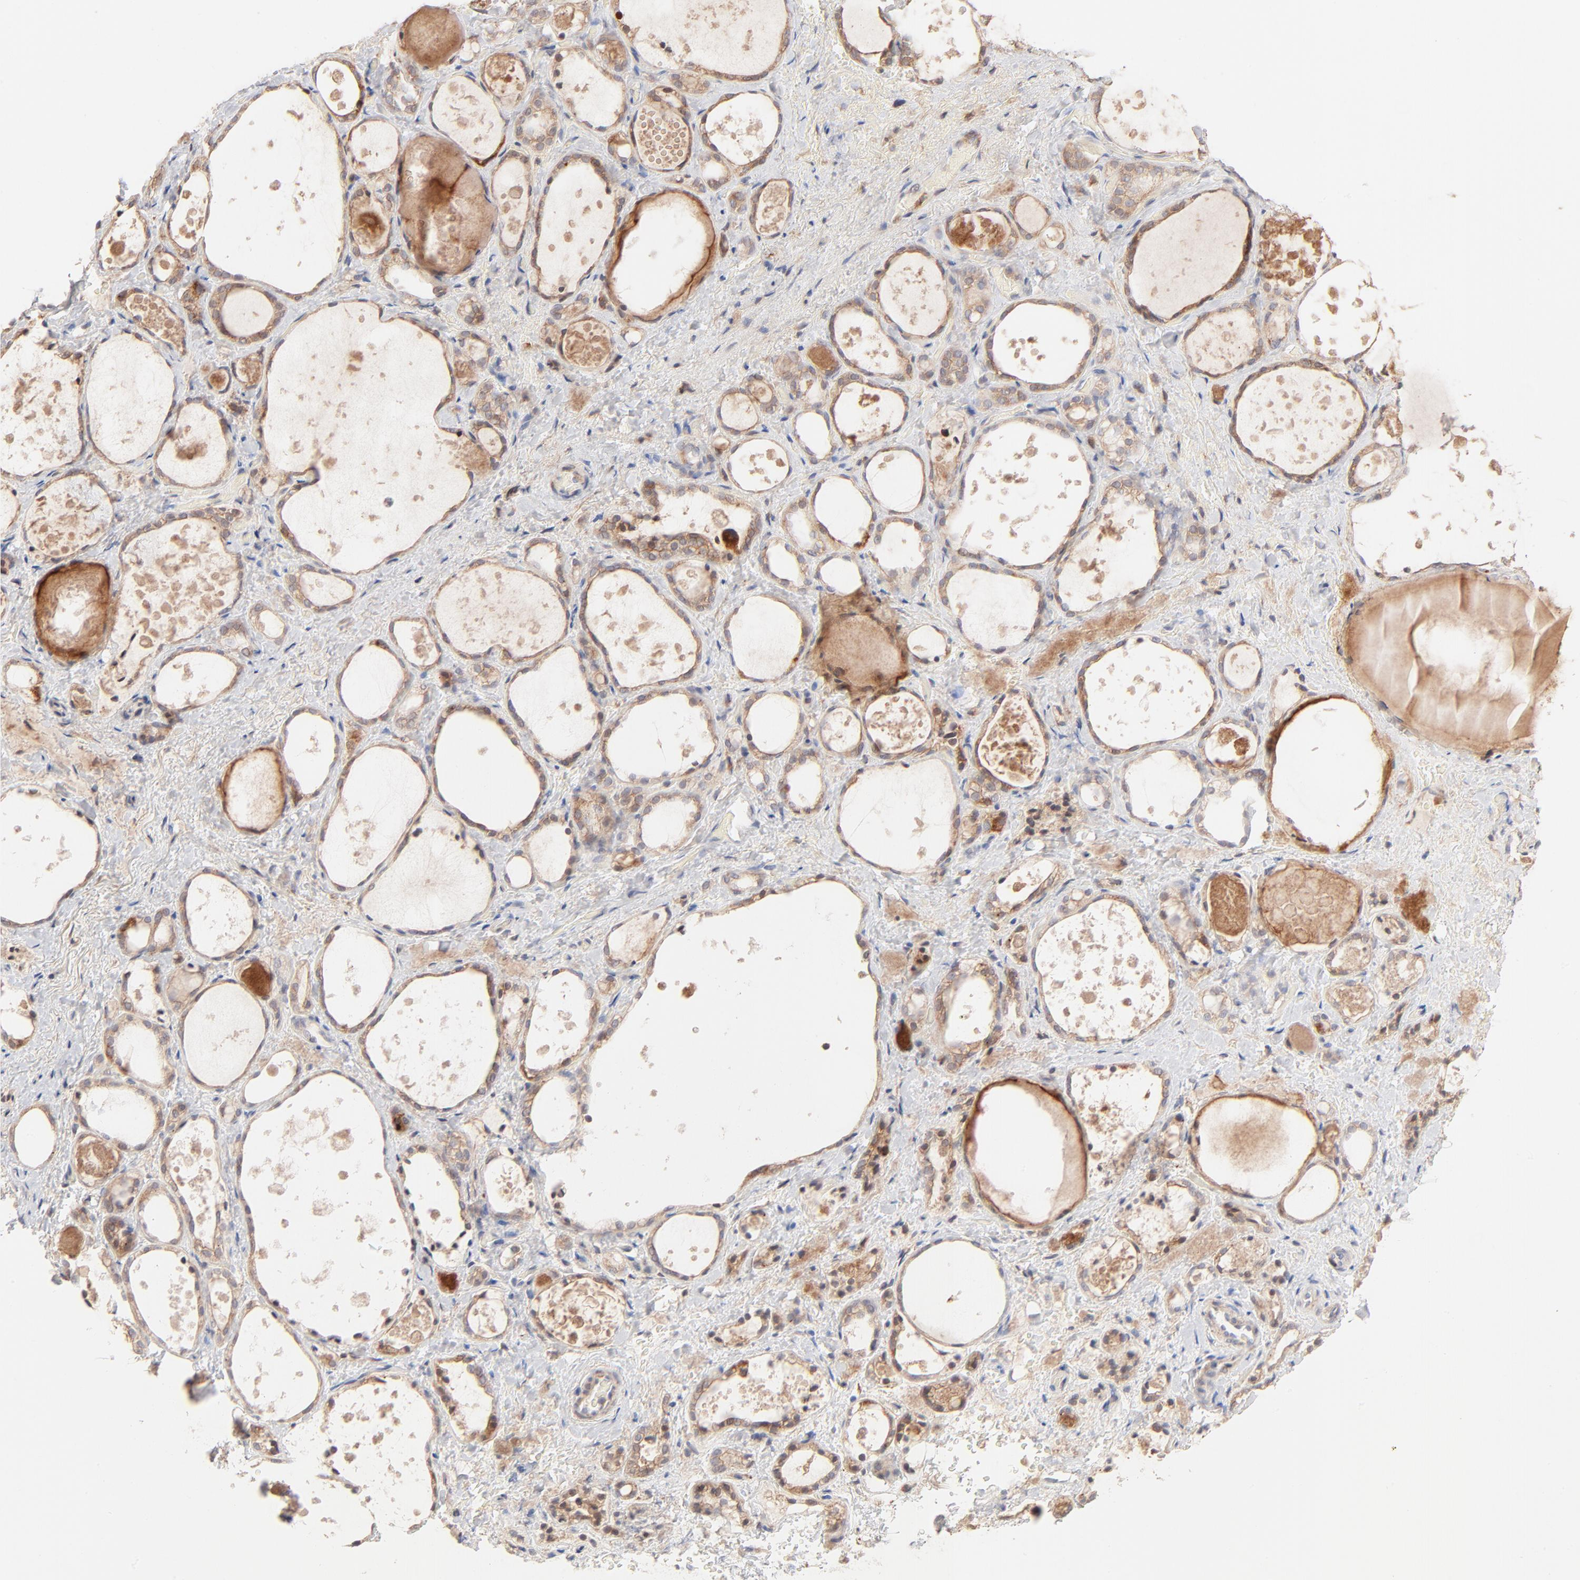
{"staining": {"intensity": "moderate", "quantity": ">75%", "location": "cytoplasmic/membranous"}, "tissue": "thyroid gland", "cell_type": "Glandular cells", "image_type": "normal", "snomed": [{"axis": "morphology", "description": "Normal tissue, NOS"}, {"axis": "topography", "description": "Thyroid gland"}], "caption": "An image of human thyroid gland stained for a protein displays moderate cytoplasmic/membranous brown staining in glandular cells.", "gene": "CSPG4", "patient": {"sex": "female", "age": 75}}